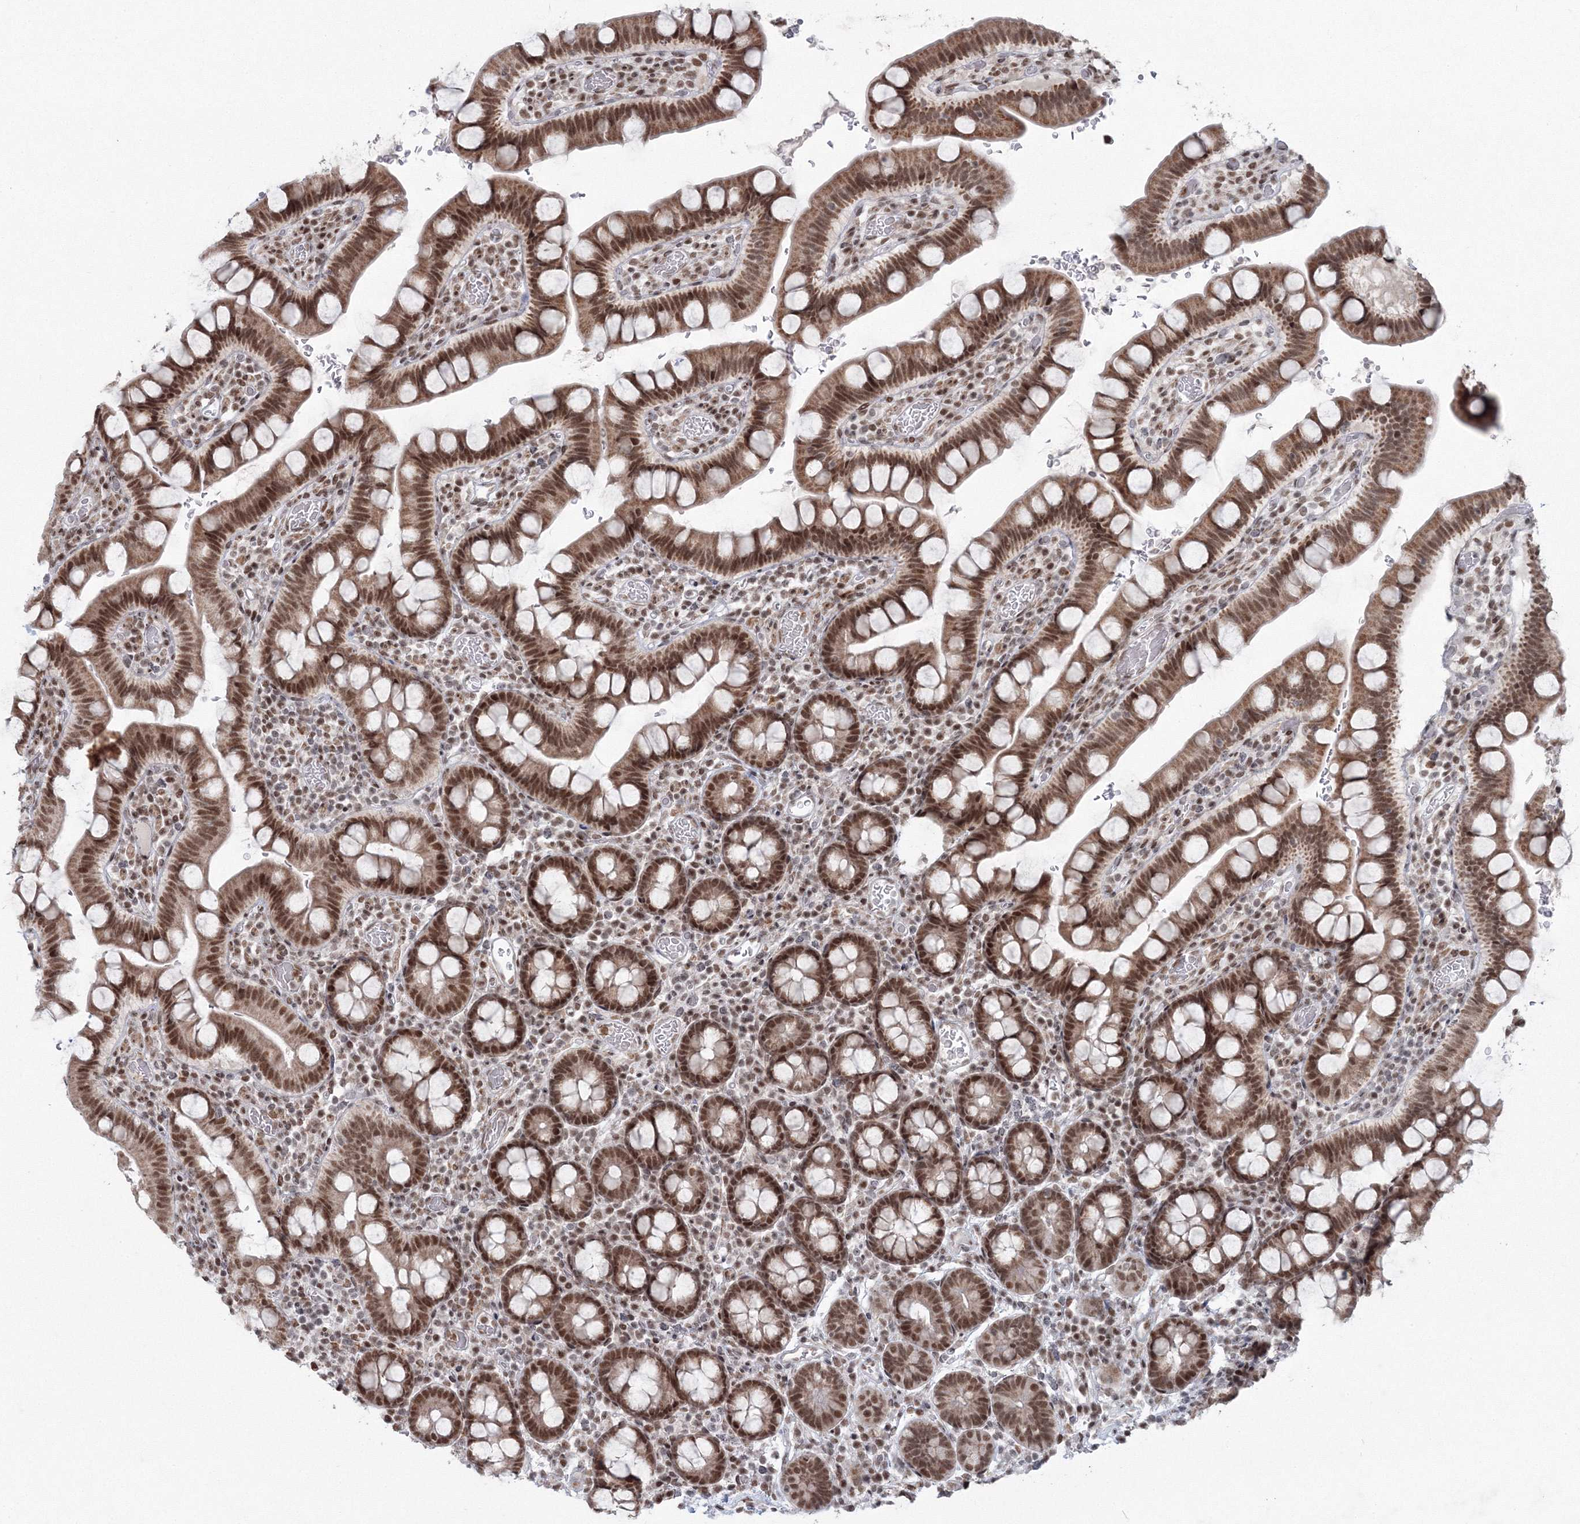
{"staining": {"intensity": "moderate", "quantity": ">75%", "location": "cytoplasmic/membranous,nuclear"}, "tissue": "small intestine", "cell_type": "Glandular cells", "image_type": "normal", "snomed": [{"axis": "morphology", "description": "Normal tissue, NOS"}, {"axis": "topography", "description": "Stomach, upper"}, {"axis": "topography", "description": "Stomach, lower"}, {"axis": "topography", "description": "Small intestine"}], "caption": "DAB (3,3'-diaminobenzidine) immunohistochemical staining of benign small intestine demonstrates moderate cytoplasmic/membranous,nuclear protein positivity in approximately >75% of glandular cells.", "gene": "C3orf33", "patient": {"sex": "male", "age": 68}}